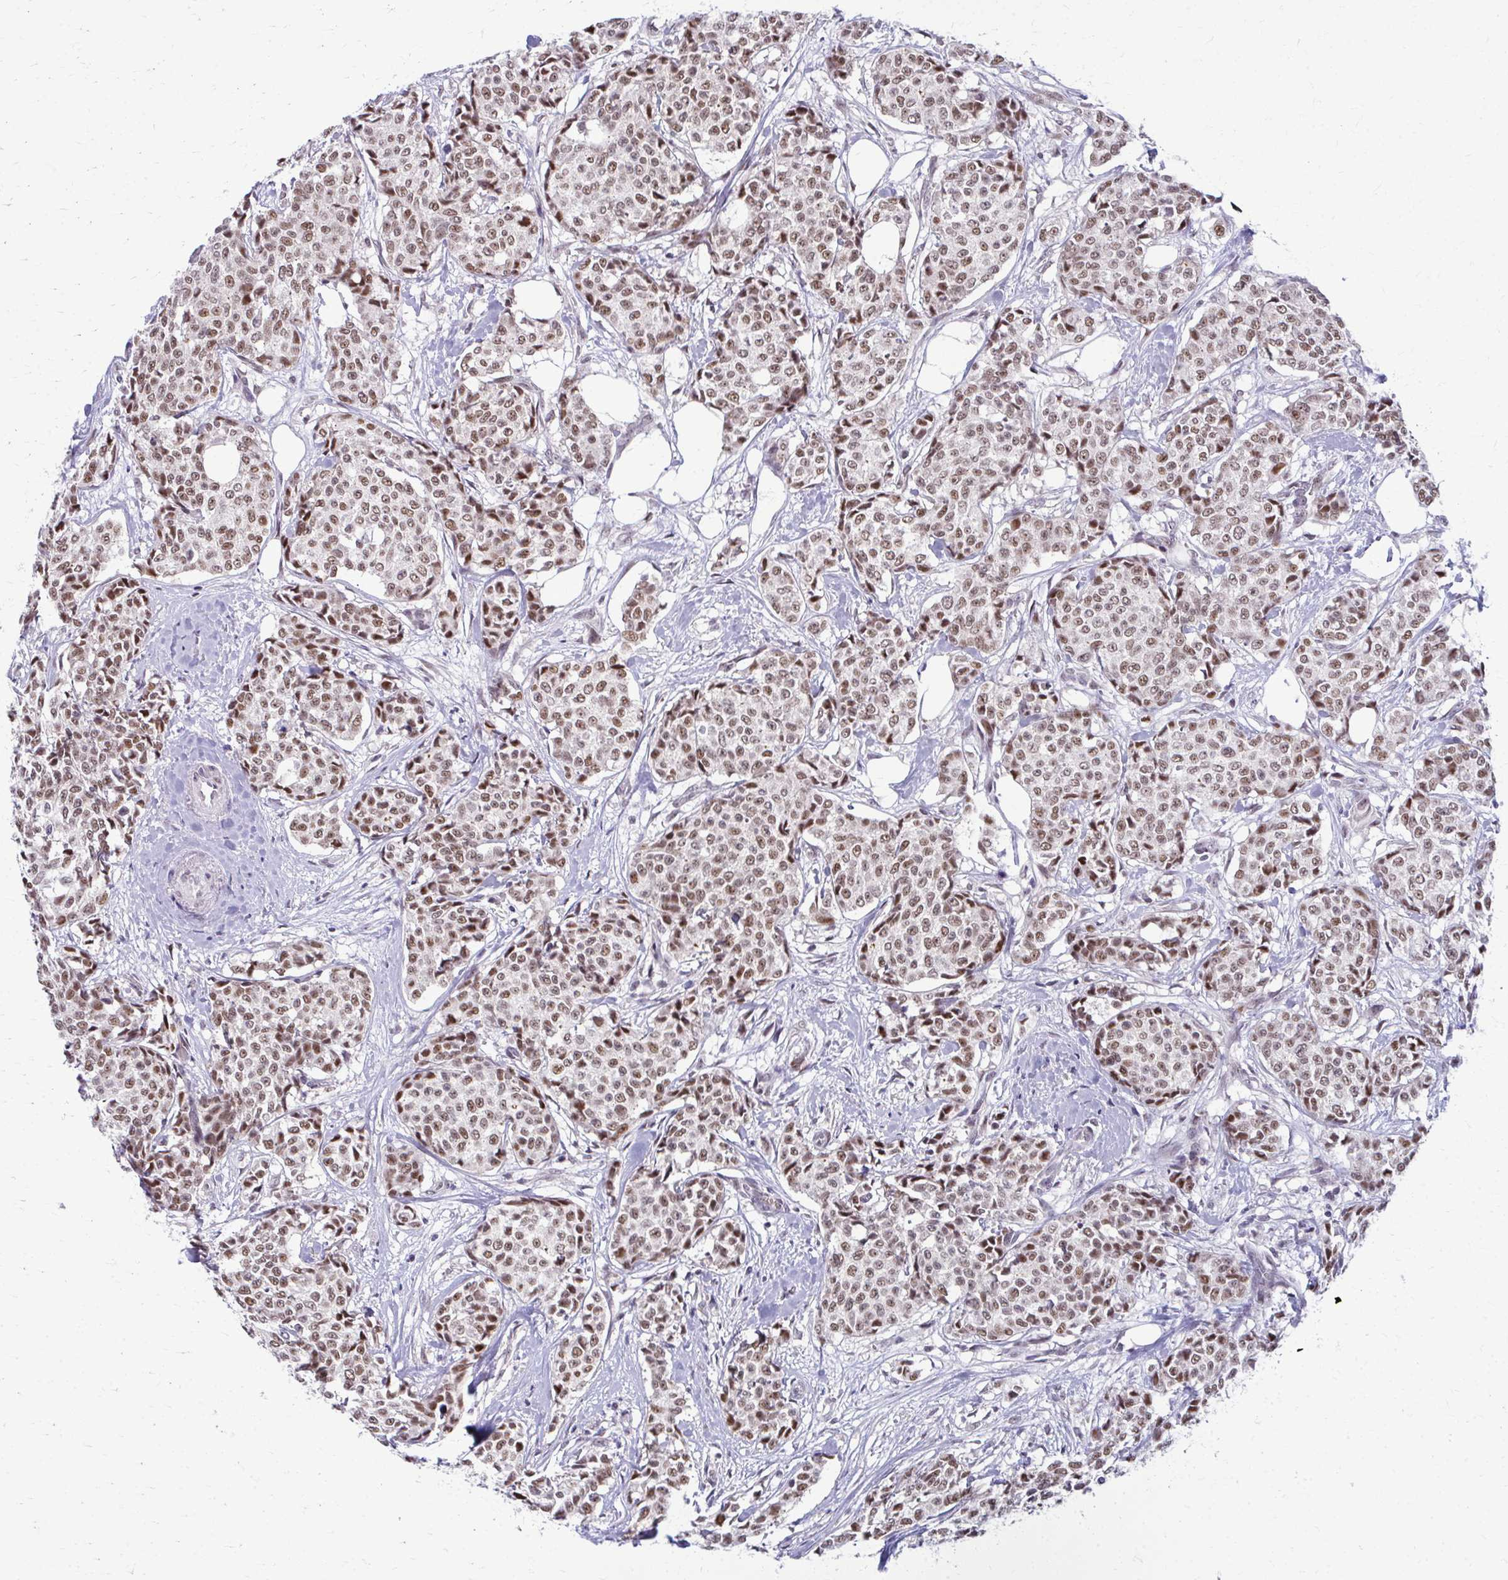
{"staining": {"intensity": "moderate", "quantity": ">75%", "location": "nuclear"}, "tissue": "breast cancer", "cell_type": "Tumor cells", "image_type": "cancer", "snomed": [{"axis": "morphology", "description": "Duct carcinoma"}, {"axis": "topography", "description": "Breast"}], "caption": "Tumor cells show medium levels of moderate nuclear expression in about >75% of cells in breast cancer (invasive ductal carcinoma).", "gene": "MAF1", "patient": {"sex": "female", "age": 91}}